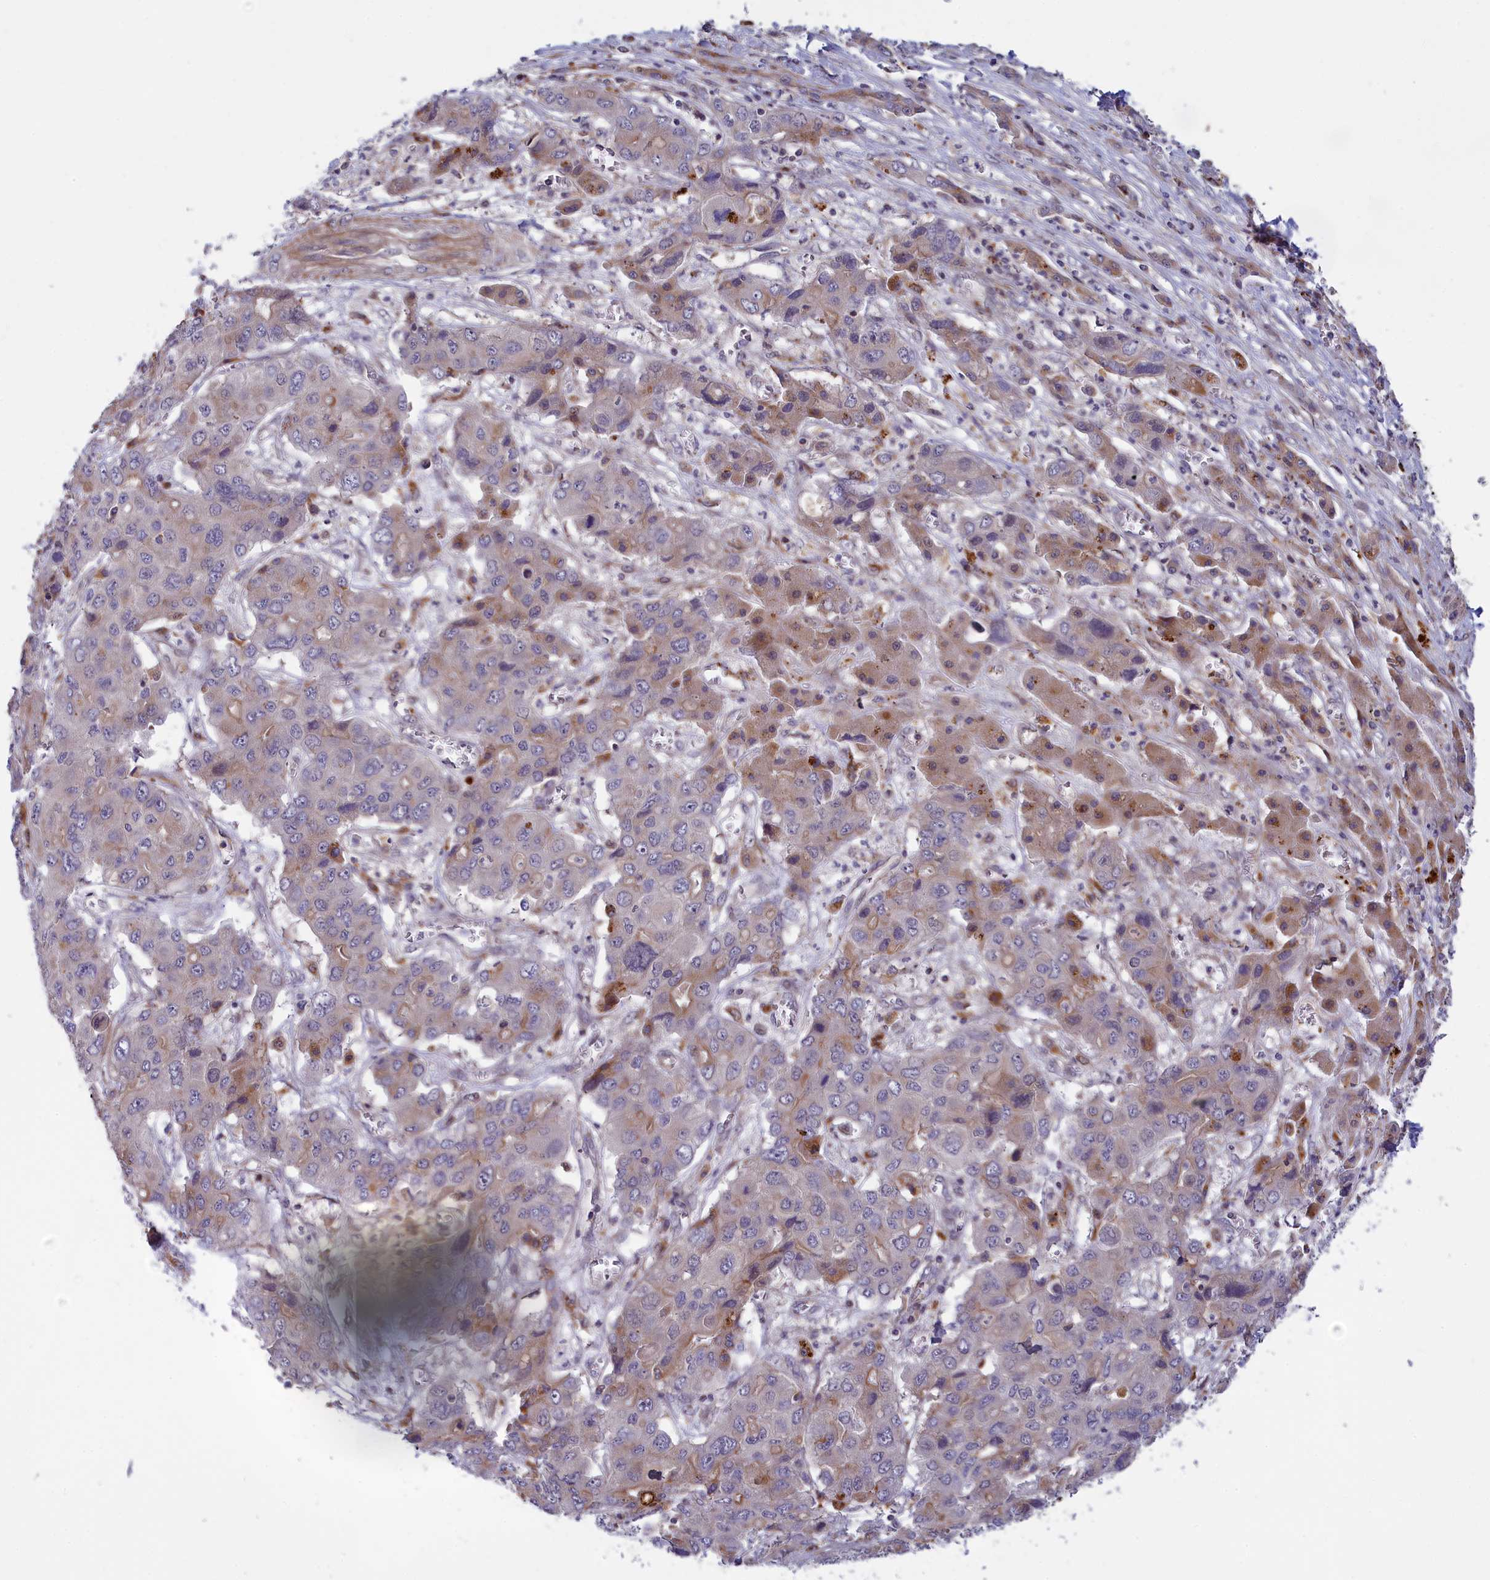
{"staining": {"intensity": "negative", "quantity": "none", "location": "none"}, "tissue": "liver cancer", "cell_type": "Tumor cells", "image_type": "cancer", "snomed": [{"axis": "morphology", "description": "Cholangiocarcinoma"}, {"axis": "topography", "description": "Liver"}], "caption": "This histopathology image is of liver cancer stained with immunohistochemistry (IHC) to label a protein in brown with the nuclei are counter-stained blue. There is no expression in tumor cells.", "gene": "BLTP2", "patient": {"sex": "male", "age": 67}}